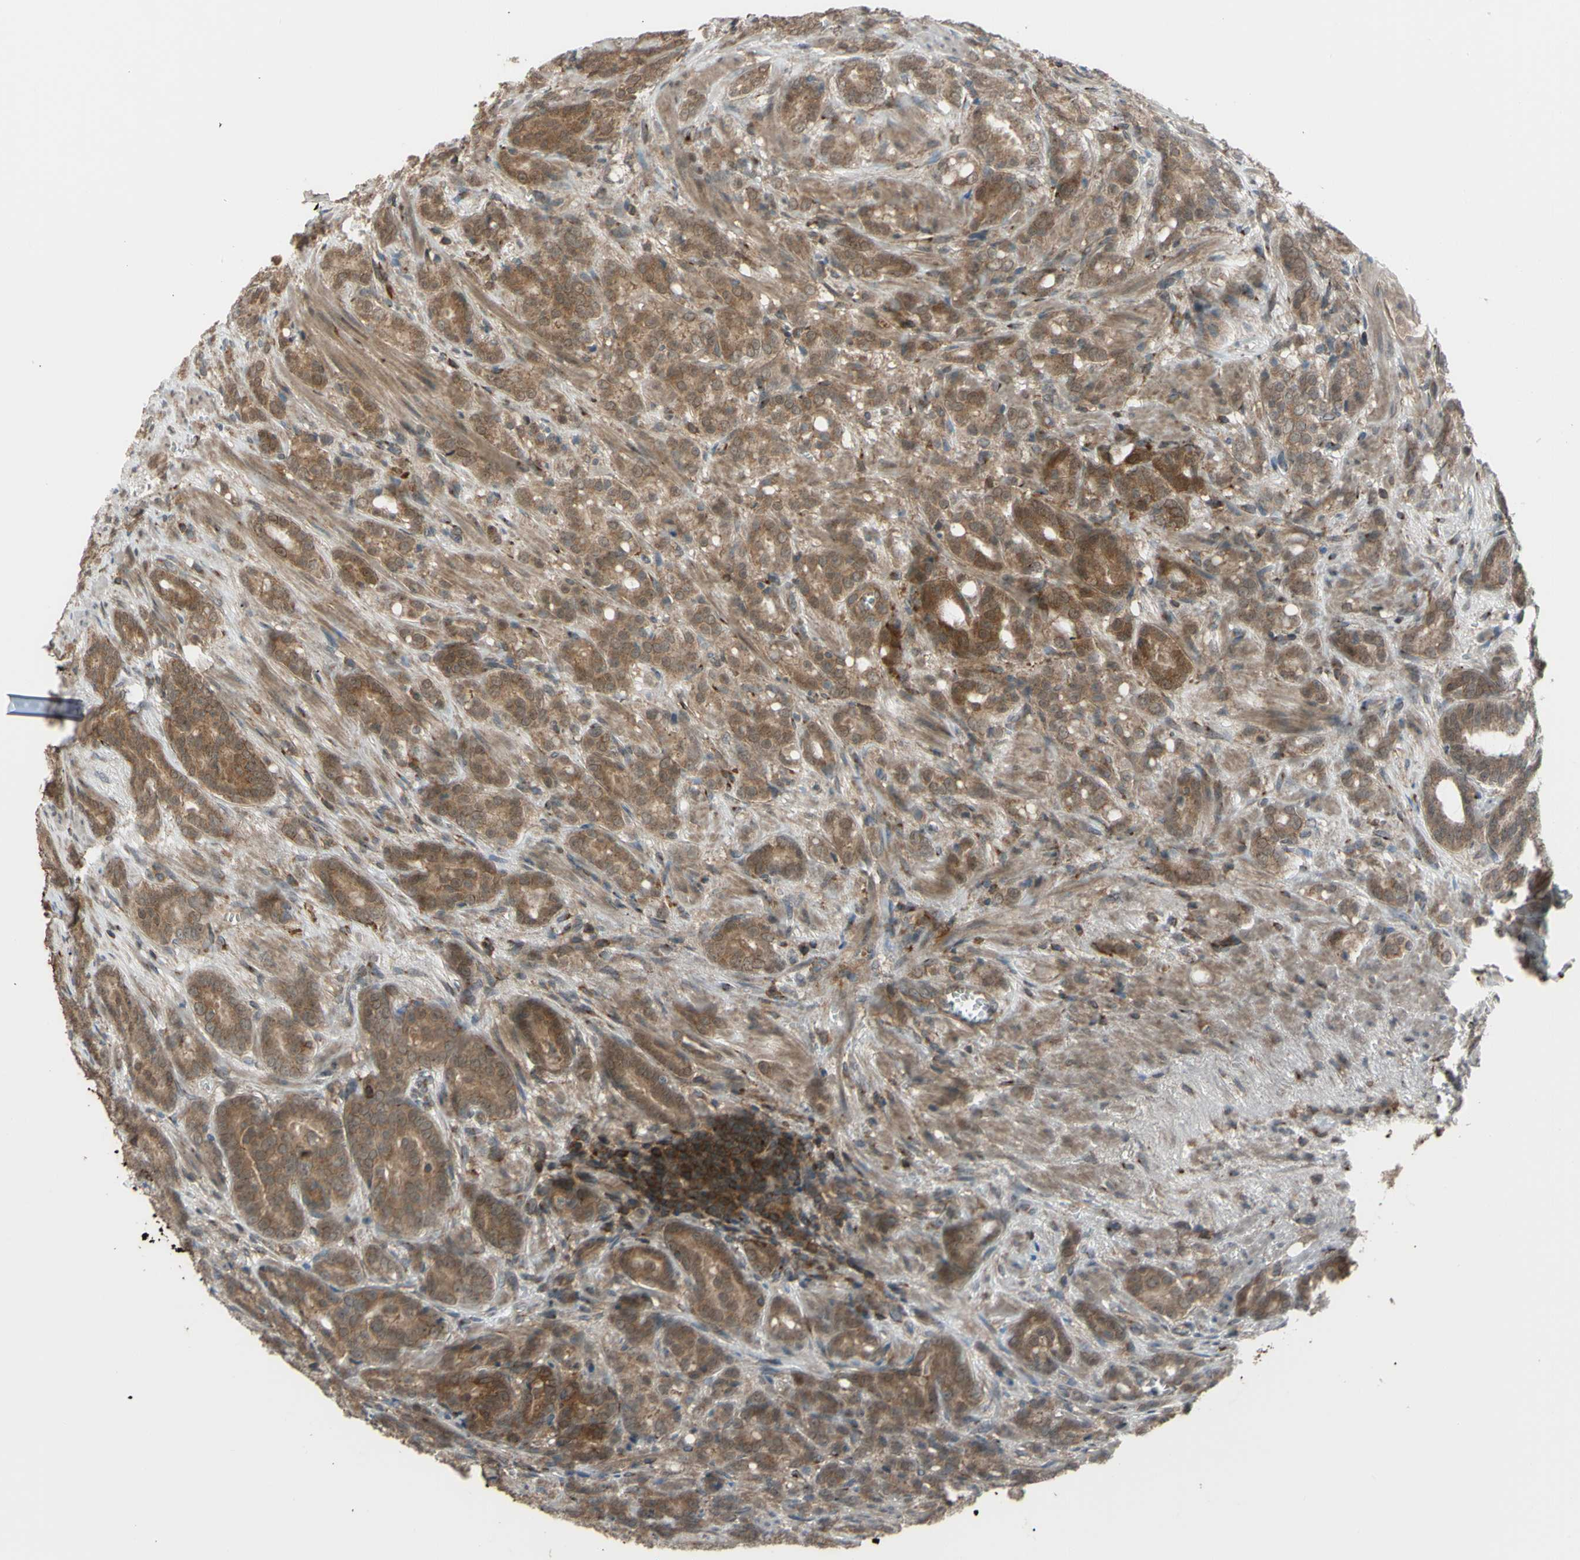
{"staining": {"intensity": "moderate", "quantity": ">75%", "location": "cytoplasmic/membranous,nuclear"}, "tissue": "prostate cancer", "cell_type": "Tumor cells", "image_type": "cancer", "snomed": [{"axis": "morphology", "description": "Adenocarcinoma, High grade"}, {"axis": "topography", "description": "Prostate"}], "caption": "Human high-grade adenocarcinoma (prostate) stained with a brown dye exhibits moderate cytoplasmic/membranous and nuclear positive positivity in approximately >75% of tumor cells.", "gene": "FLII", "patient": {"sex": "male", "age": 64}}